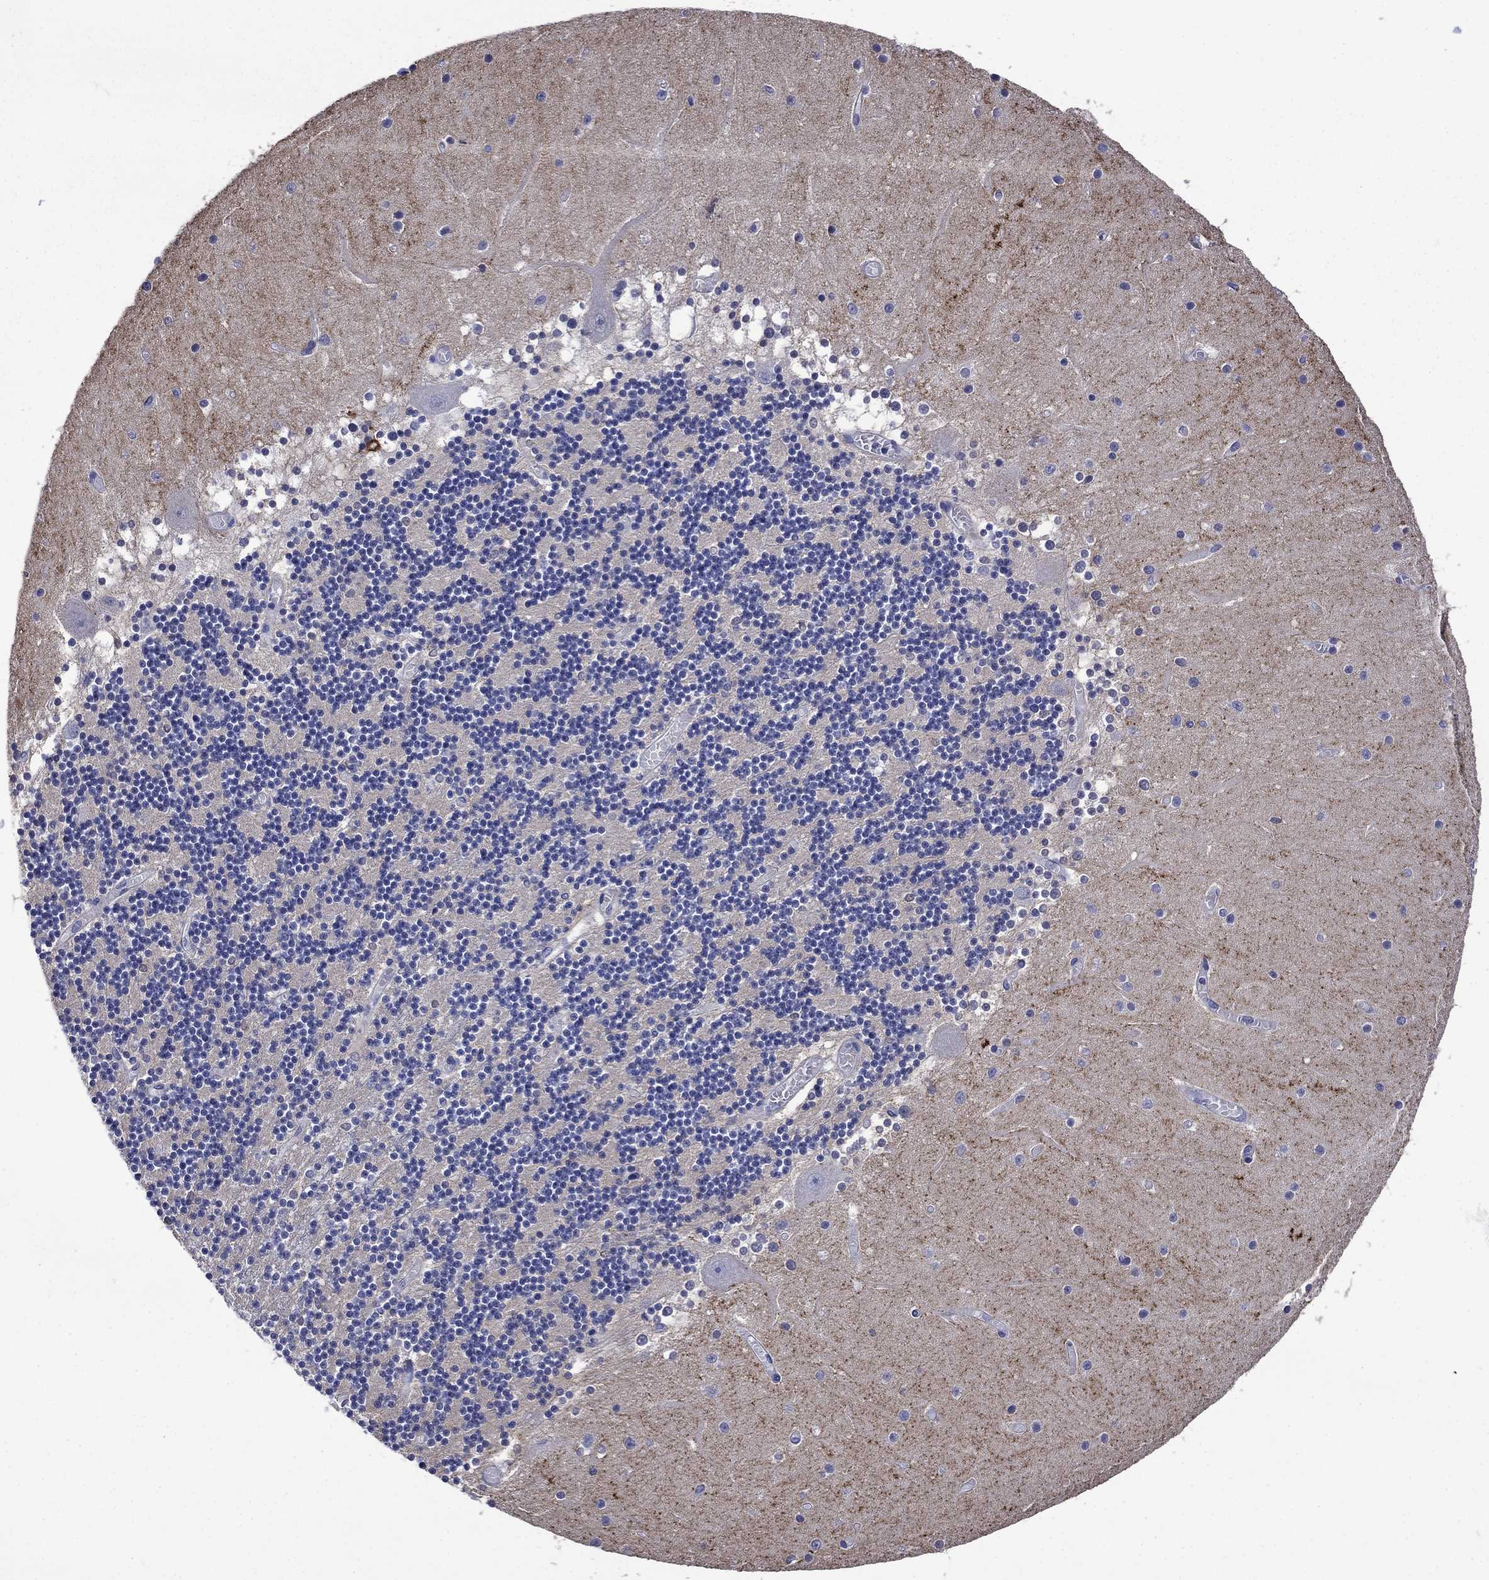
{"staining": {"intensity": "negative", "quantity": "none", "location": "none"}, "tissue": "cerebellum", "cell_type": "Cells in granular layer", "image_type": "normal", "snomed": [{"axis": "morphology", "description": "Normal tissue, NOS"}, {"axis": "topography", "description": "Cerebellum"}], "caption": "Immunohistochemistry (IHC) of benign human cerebellum reveals no expression in cells in granular layer. Nuclei are stained in blue.", "gene": "SLC1A2", "patient": {"sex": "female", "age": 28}}